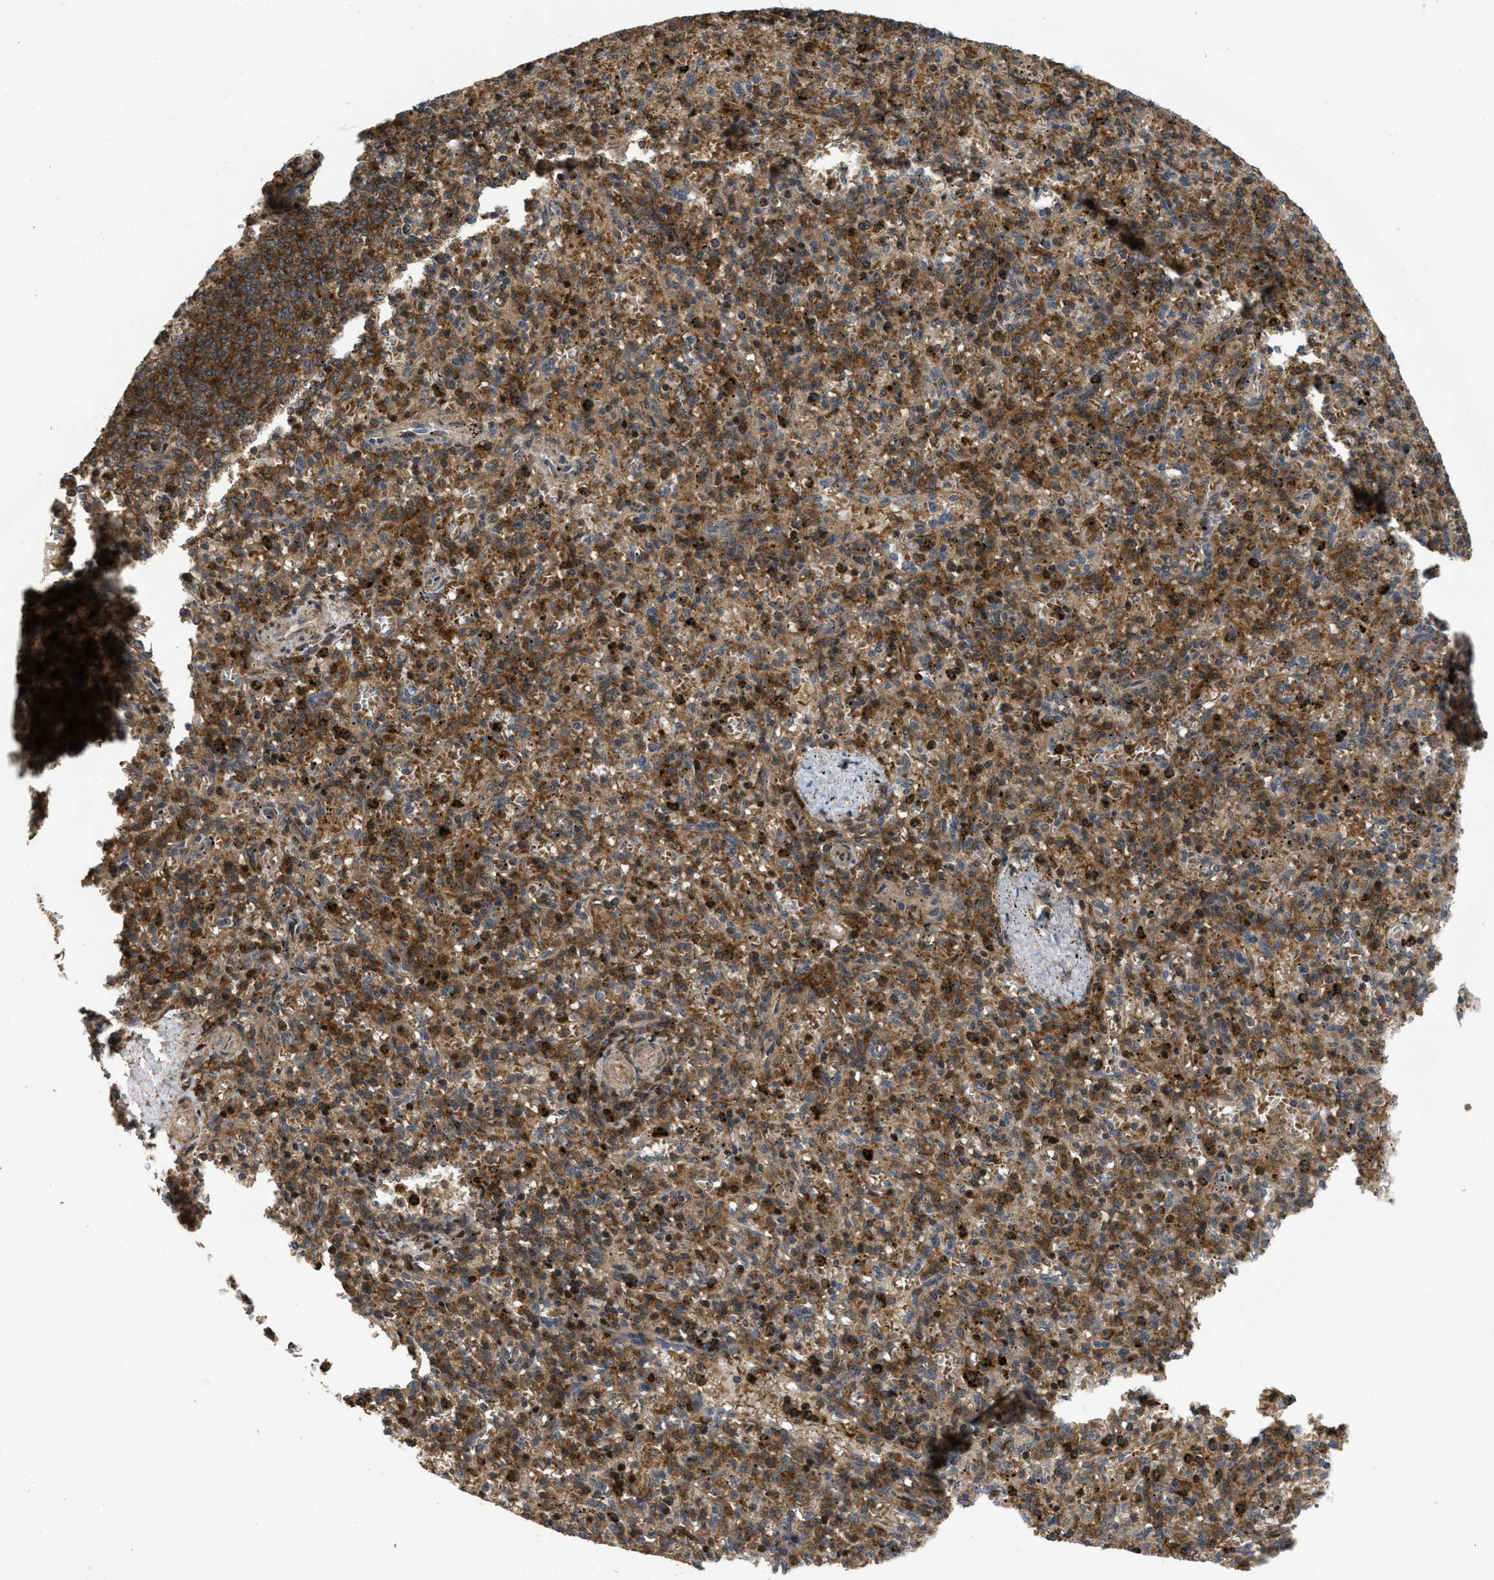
{"staining": {"intensity": "strong", "quantity": ">75%", "location": "cytoplasmic/membranous,nuclear"}, "tissue": "spleen", "cell_type": "Cells in red pulp", "image_type": "normal", "snomed": [{"axis": "morphology", "description": "Normal tissue, NOS"}, {"axis": "topography", "description": "Spleen"}], "caption": "Cells in red pulp exhibit strong cytoplasmic/membranous,nuclear expression in approximately >75% of cells in benign spleen. The protein of interest is stained brown, and the nuclei are stained in blue (DAB (3,3'-diaminobenzidine) IHC with brightfield microscopy, high magnification).", "gene": "CBR3", "patient": {"sex": "male", "age": 72}}